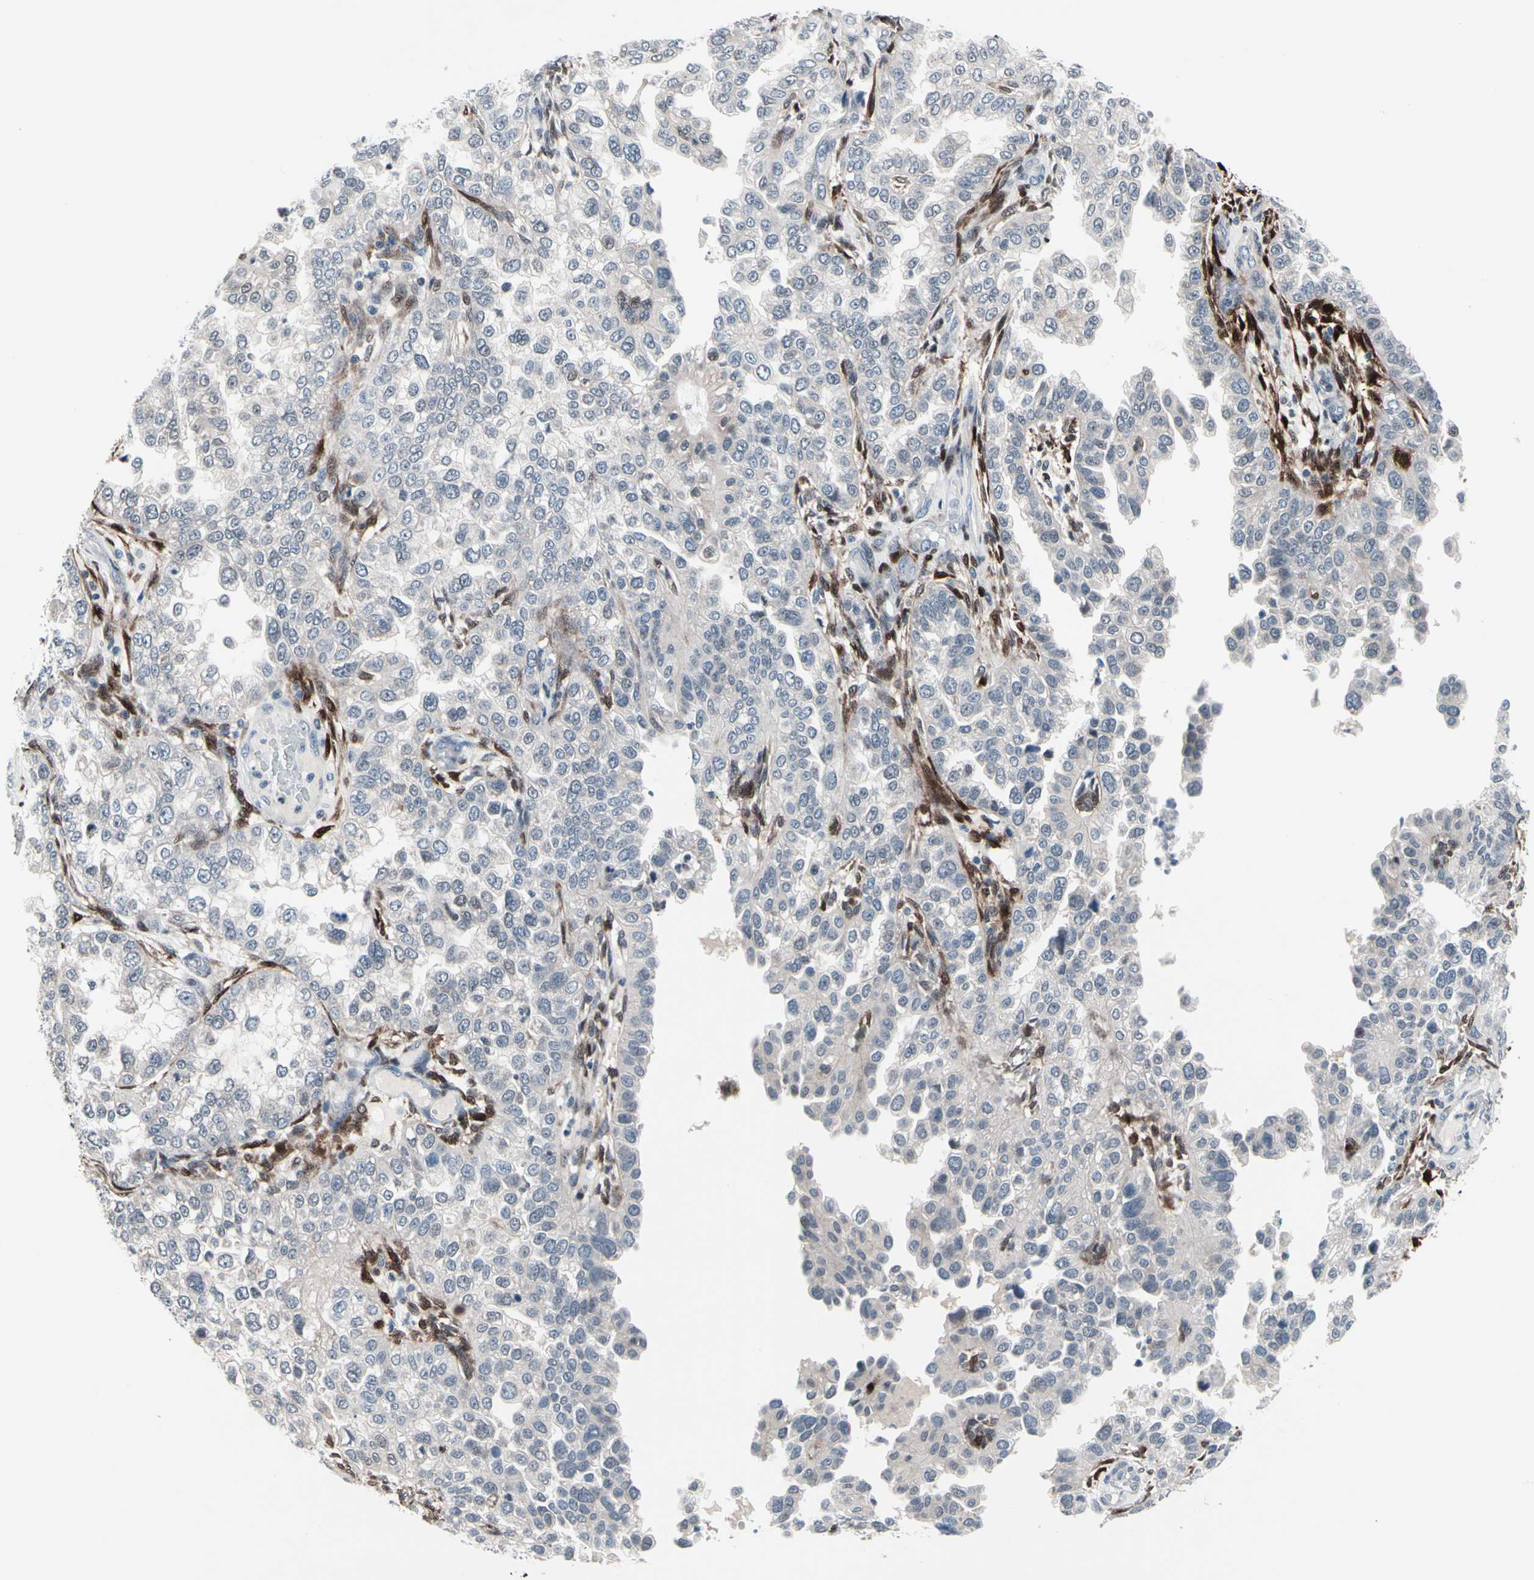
{"staining": {"intensity": "negative", "quantity": "none", "location": "none"}, "tissue": "endometrial cancer", "cell_type": "Tumor cells", "image_type": "cancer", "snomed": [{"axis": "morphology", "description": "Adenocarcinoma, NOS"}, {"axis": "topography", "description": "Endometrium"}], "caption": "A high-resolution histopathology image shows immunohistochemistry staining of endometrial adenocarcinoma, which shows no significant expression in tumor cells.", "gene": "TXN", "patient": {"sex": "female", "age": 85}}